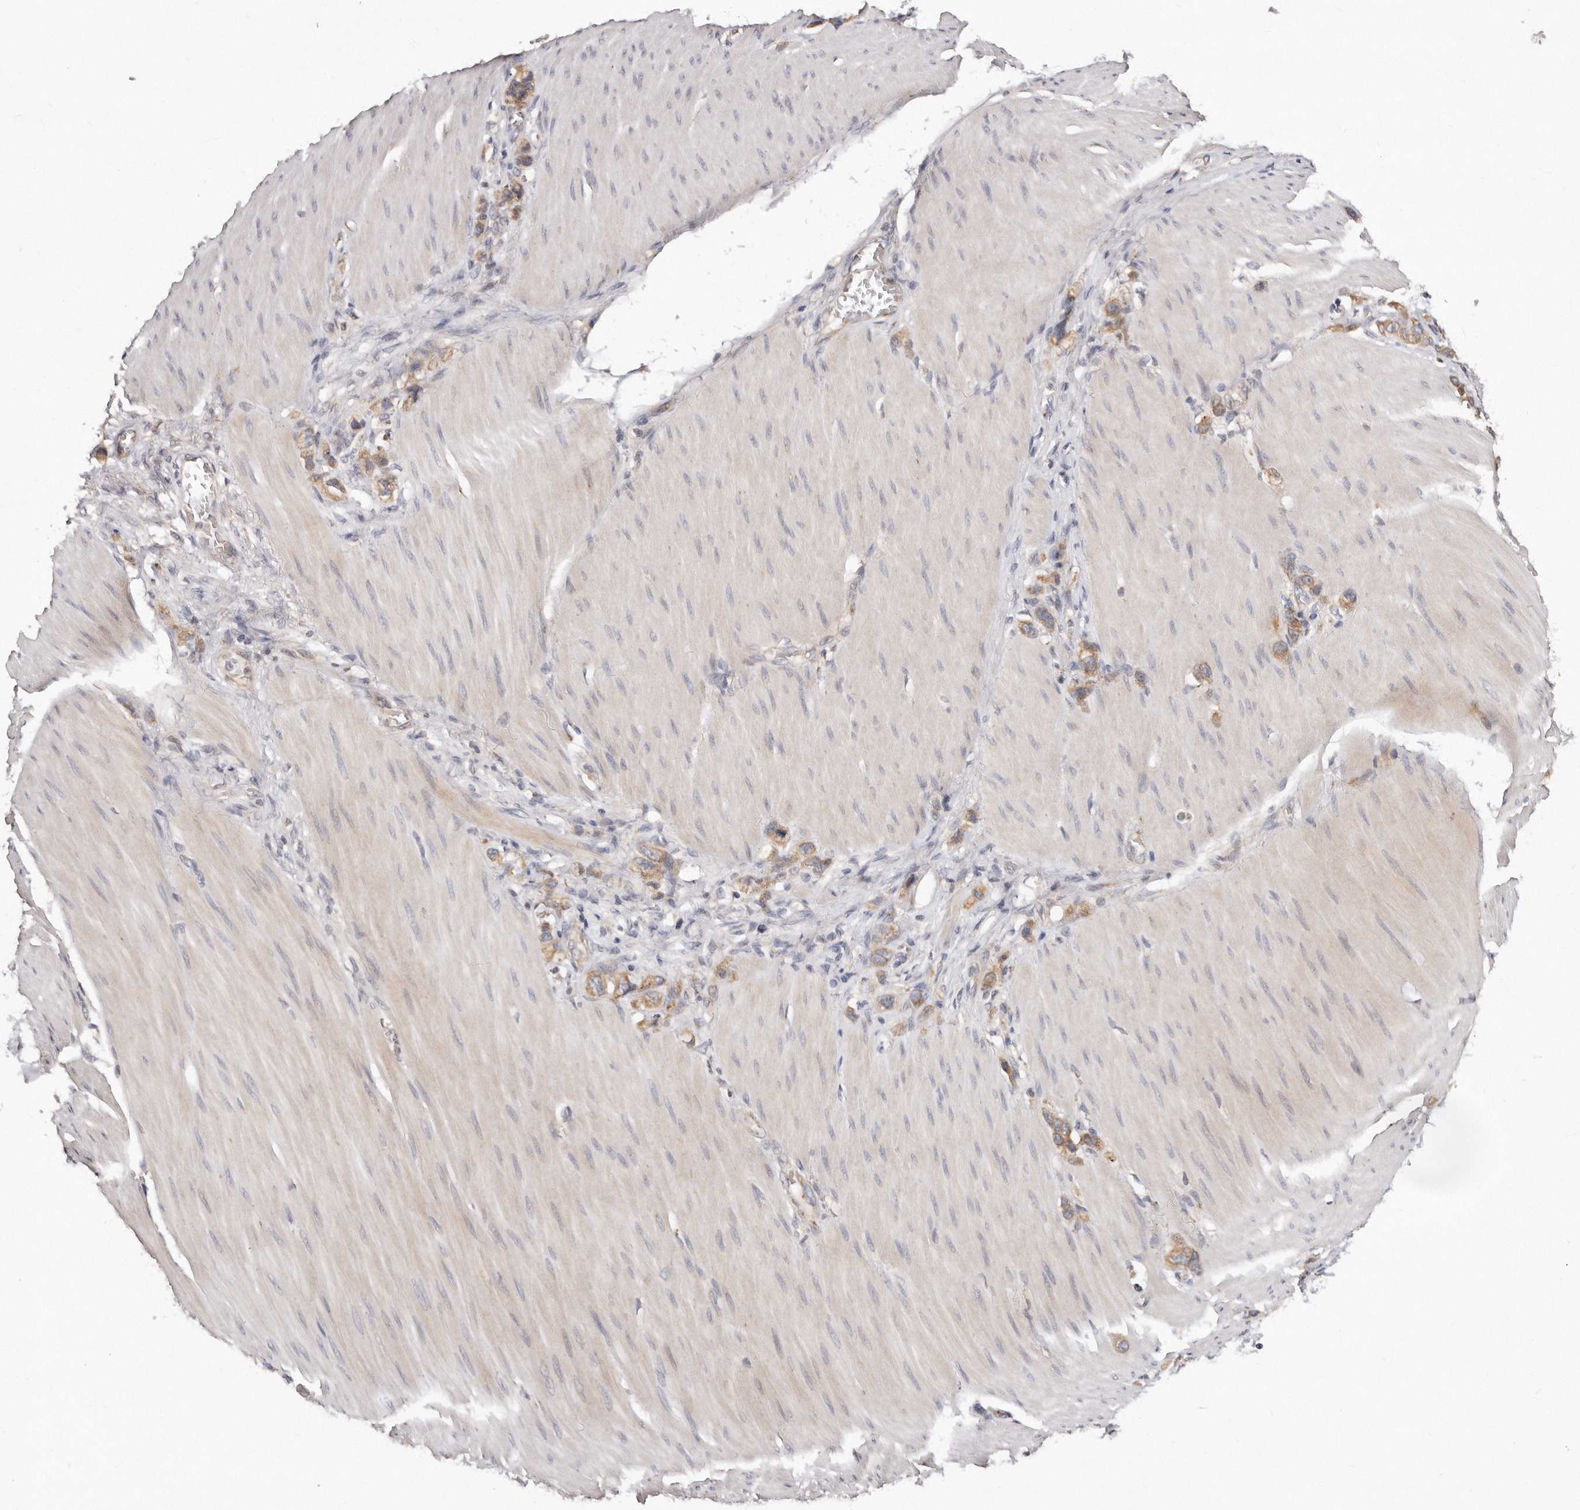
{"staining": {"intensity": "moderate", "quantity": ">75%", "location": "cytoplasmic/membranous"}, "tissue": "stomach cancer", "cell_type": "Tumor cells", "image_type": "cancer", "snomed": [{"axis": "morphology", "description": "Adenocarcinoma, NOS"}, {"axis": "topography", "description": "Stomach"}], "caption": "Adenocarcinoma (stomach) was stained to show a protein in brown. There is medium levels of moderate cytoplasmic/membranous positivity in about >75% of tumor cells. Immunohistochemistry stains the protein in brown and the nuclei are stained blue.", "gene": "DACT2", "patient": {"sex": "female", "age": 65}}